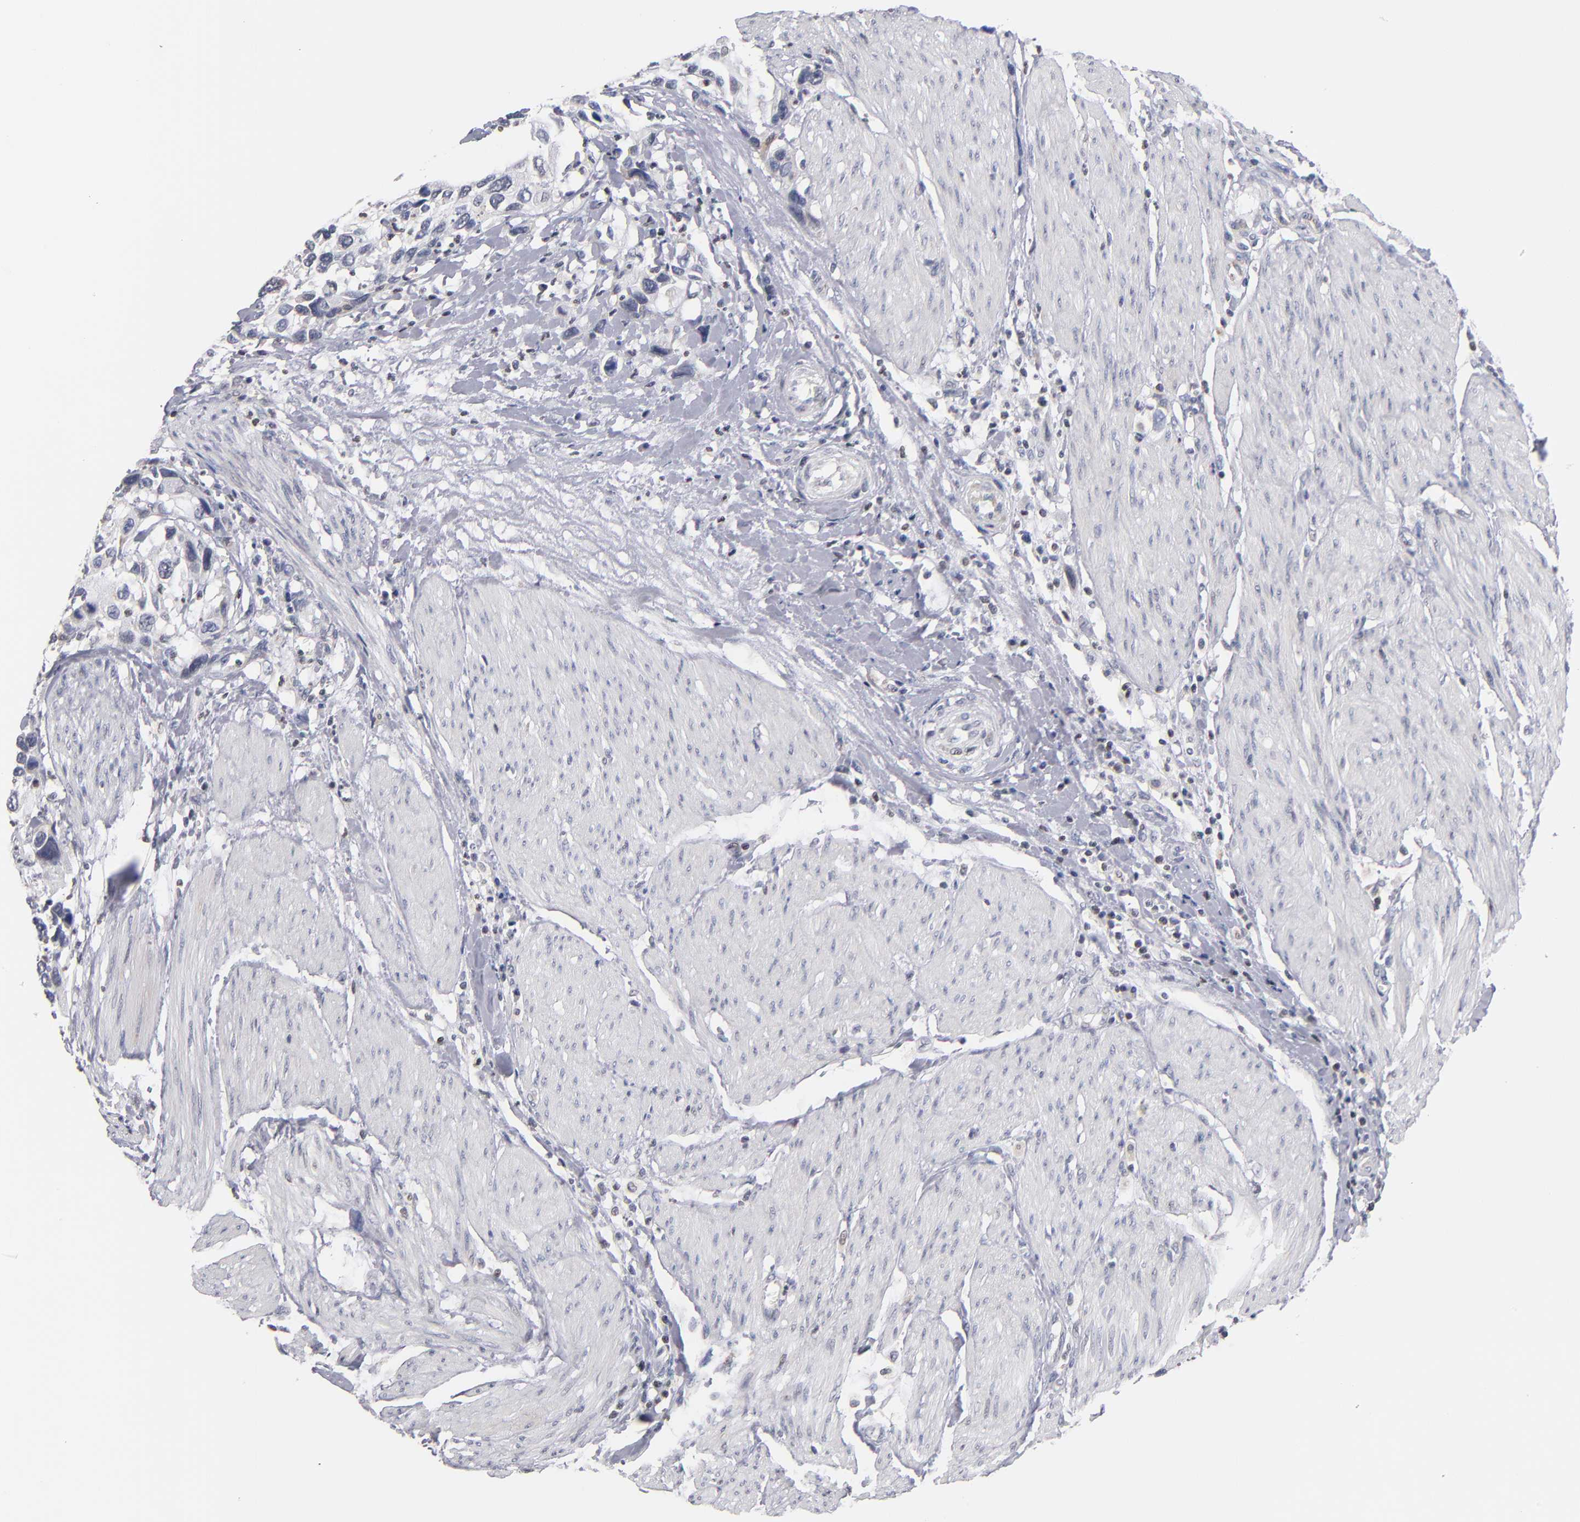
{"staining": {"intensity": "negative", "quantity": "none", "location": "none"}, "tissue": "urothelial cancer", "cell_type": "Tumor cells", "image_type": "cancer", "snomed": [{"axis": "morphology", "description": "Urothelial carcinoma, High grade"}, {"axis": "topography", "description": "Urinary bladder"}], "caption": "This is a histopathology image of IHC staining of urothelial cancer, which shows no expression in tumor cells.", "gene": "ODF2", "patient": {"sex": "male", "age": 66}}